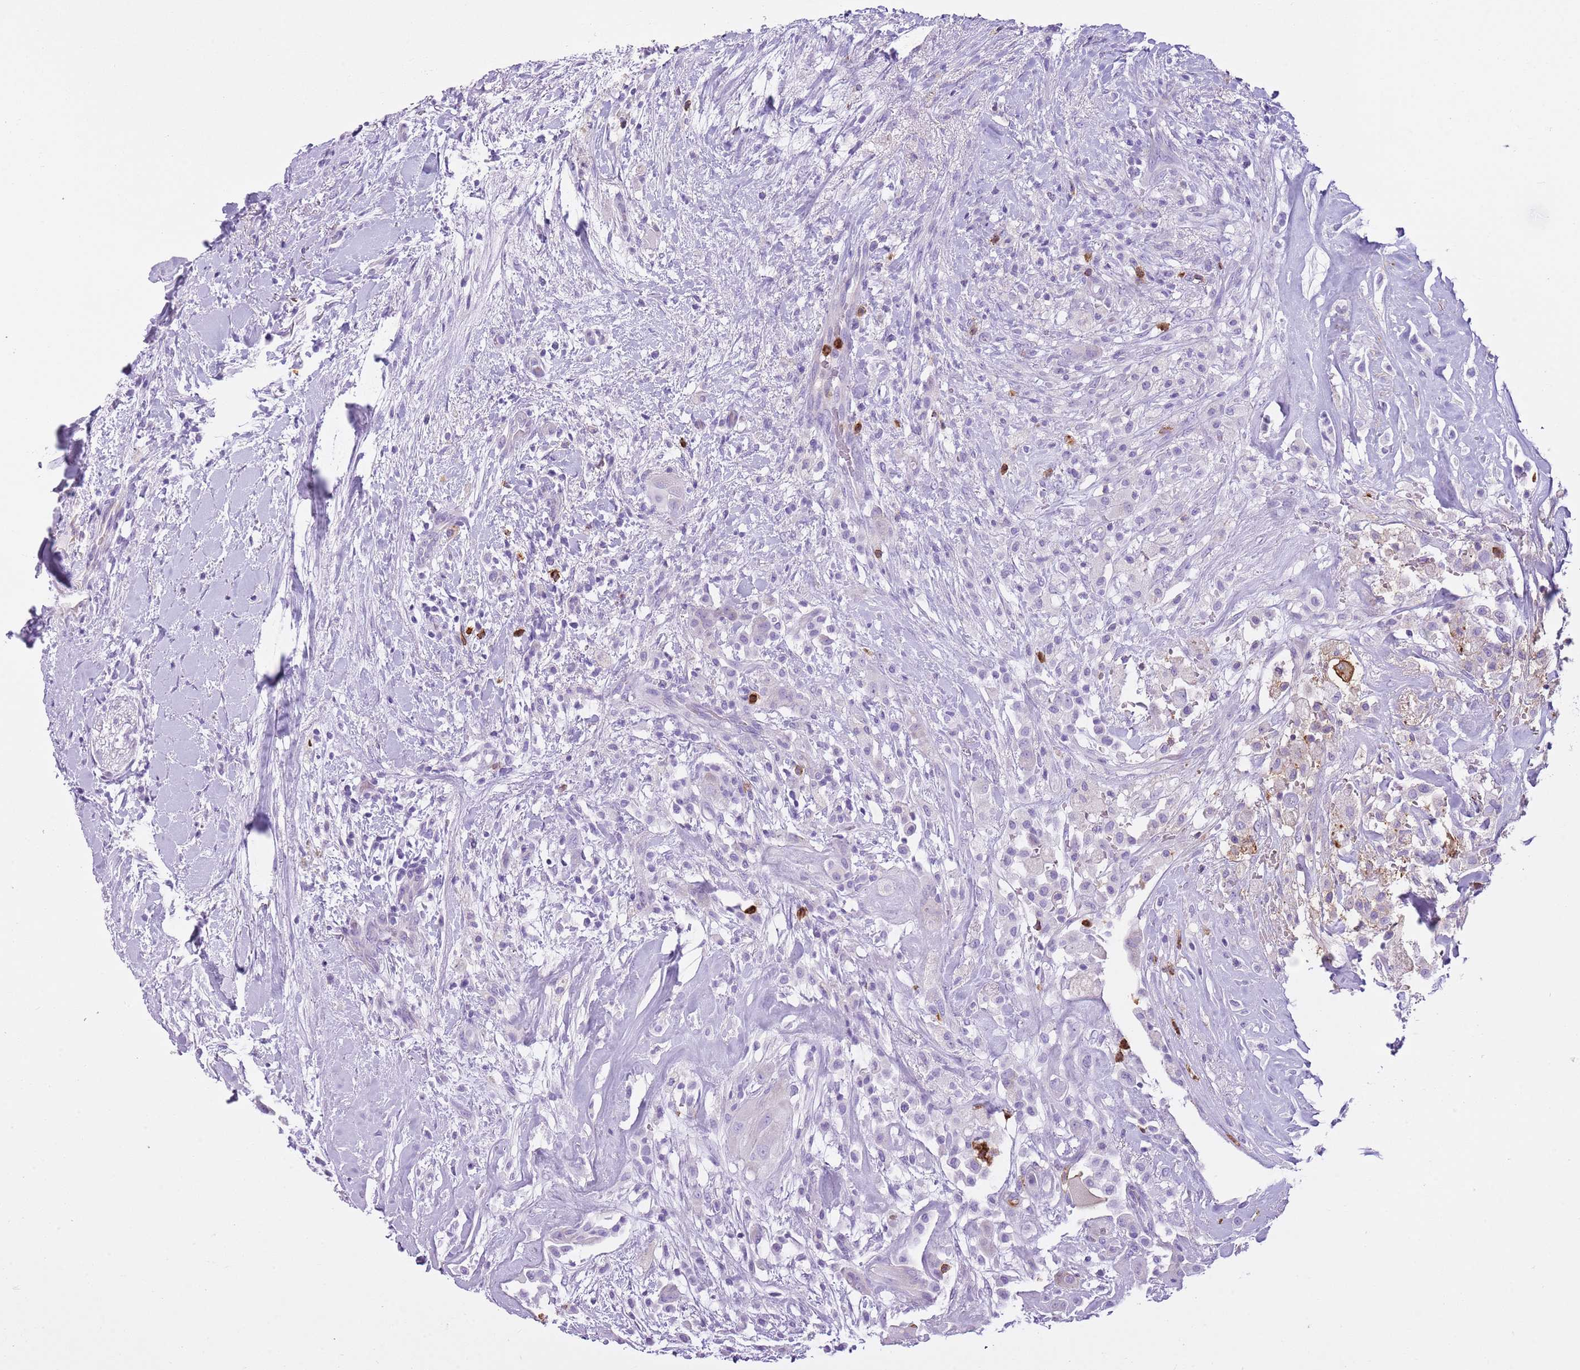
{"staining": {"intensity": "negative", "quantity": "none", "location": "none"}, "tissue": "thyroid cancer", "cell_type": "Tumor cells", "image_type": "cancer", "snomed": [{"axis": "morphology", "description": "Normal tissue, NOS"}, {"axis": "morphology", "description": "Papillary adenocarcinoma, NOS"}, {"axis": "topography", "description": "Thyroid gland"}], "caption": "There is no significant positivity in tumor cells of thyroid papillary adenocarcinoma.", "gene": "CD177", "patient": {"sex": "female", "age": 59}}